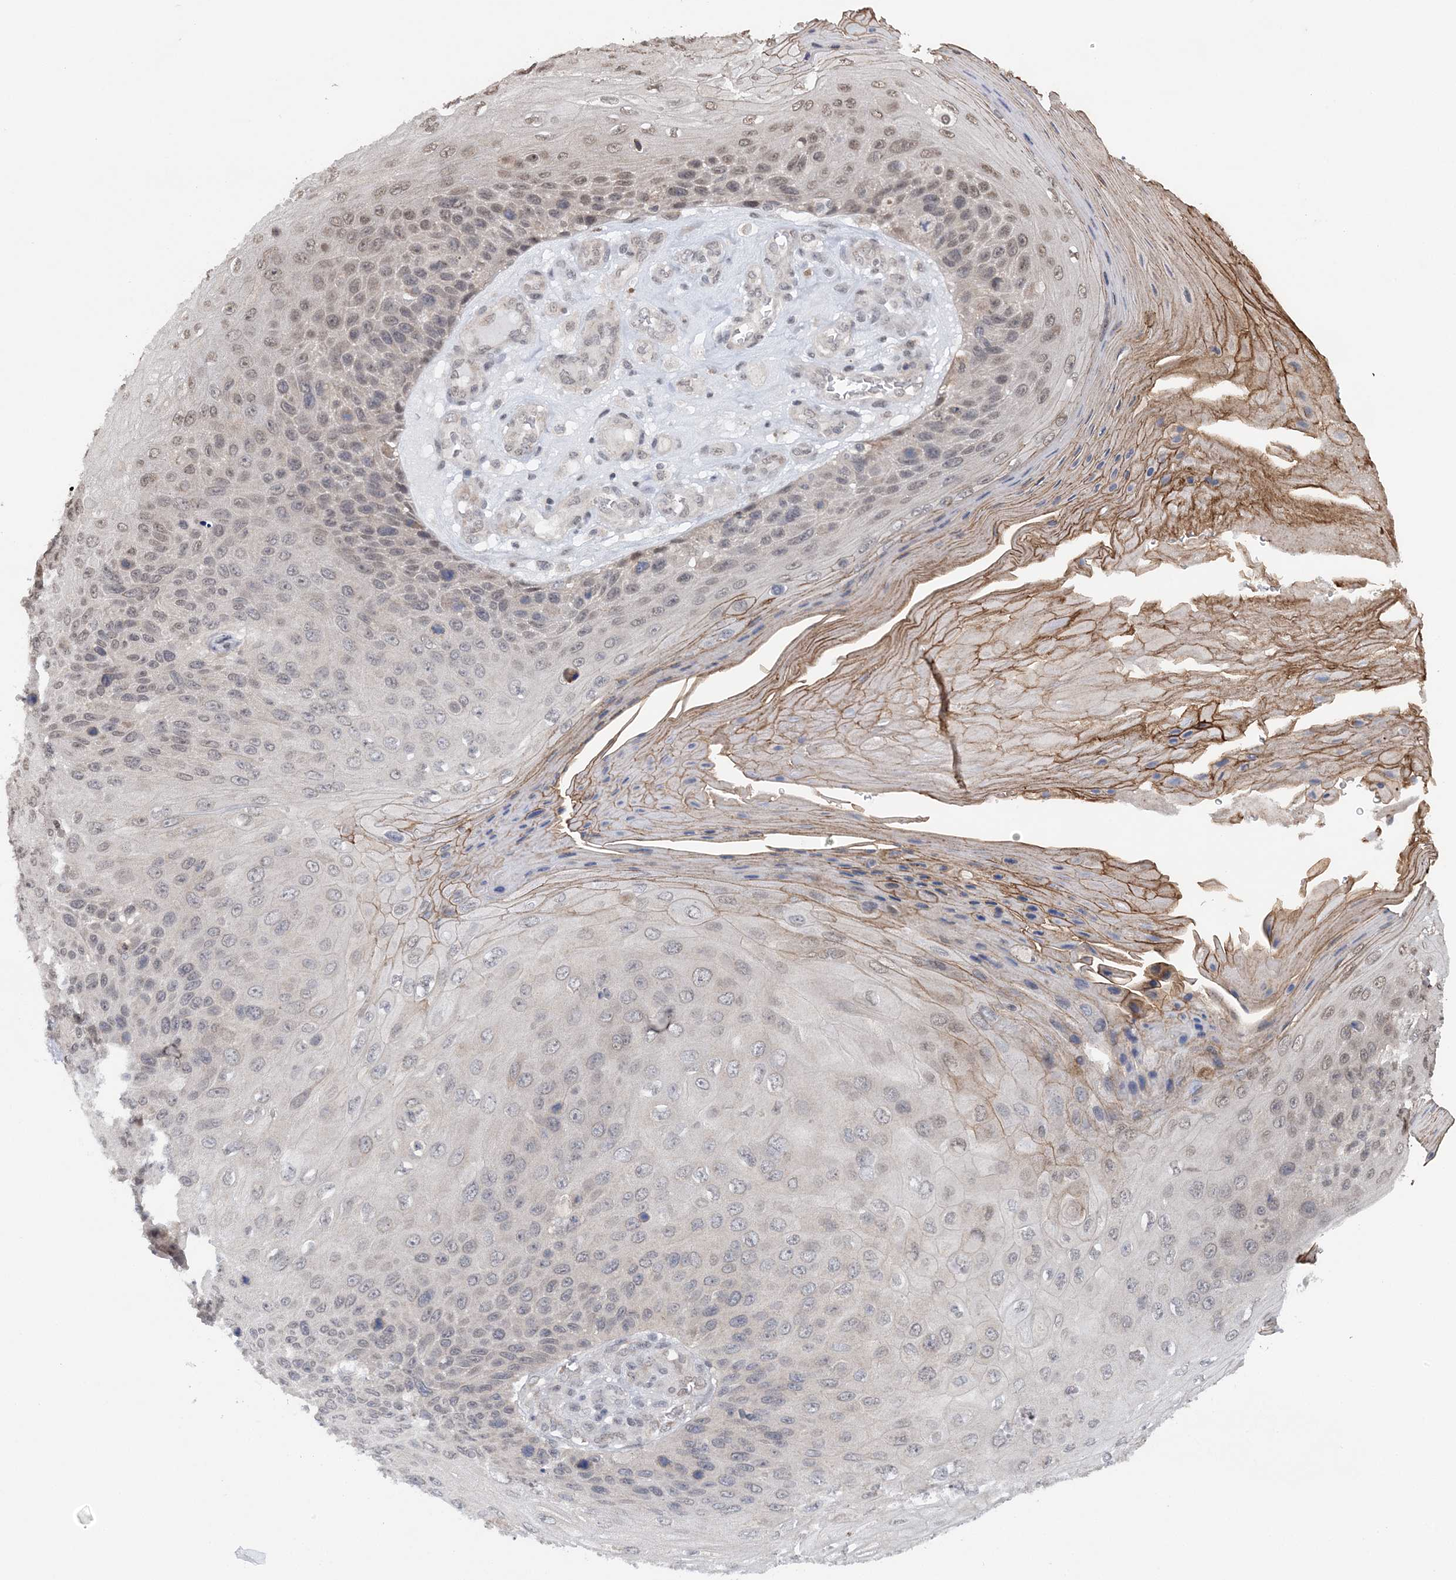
{"staining": {"intensity": "moderate", "quantity": "25%-75%", "location": "nuclear"}, "tissue": "skin cancer", "cell_type": "Tumor cells", "image_type": "cancer", "snomed": [{"axis": "morphology", "description": "Squamous cell carcinoma, NOS"}, {"axis": "topography", "description": "Skin"}], "caption": "Immunohistochemistry (IHC) micrograph of neoplastic tissue: human skin cancer stained using immunohistochemistry (IHC) shows medium levels of moderate protein expression localized specifically in the nuclear of tumor cells, appearing as a nuclear brown color.", "gene": "CCDC152", "patient": {"sex": "female", "age": 88}}